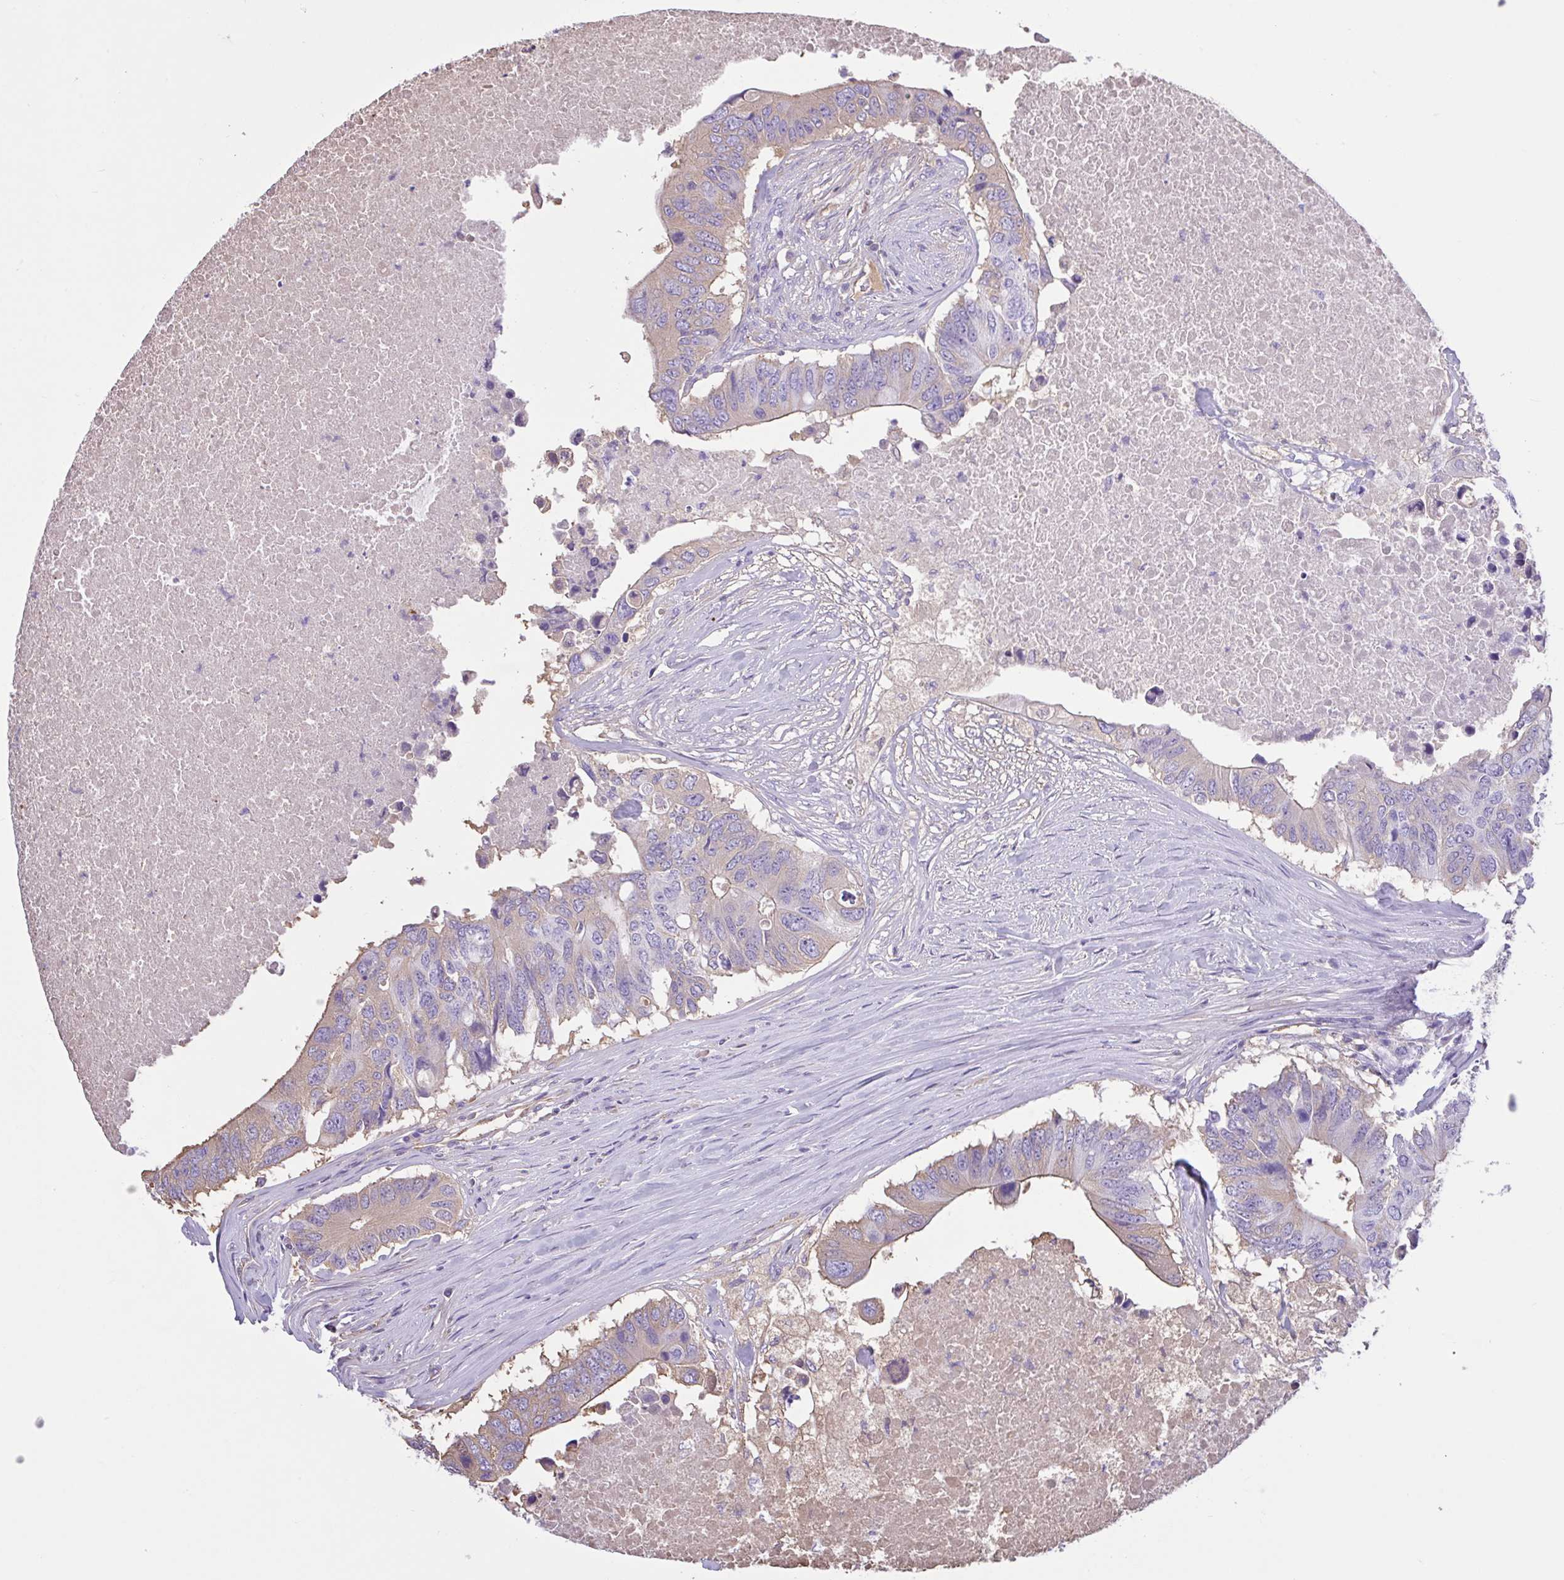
{"staining": {"intensity": "weak", "quantity": "25%-75%", "location": "cytoplasmic/membranous"}, "tissue": "colorectal cancer", "cell_type": "Tumor cells", "image_type": "cancer", "snomed": [{"axis": "morphology", "description": "Adenocarcinoma, NOS"}, {"axis": "topography", "description": "Colon"}], "caption": "Immunohistochemical staining of adenocarcinoma (colorectal) displays low levels of weak cytoplasmic/membranous protein expression in approximately 25%-75% of tumor cells.", "gene": "LARGE2", "patient": {"sex": "male", "age": 71}}